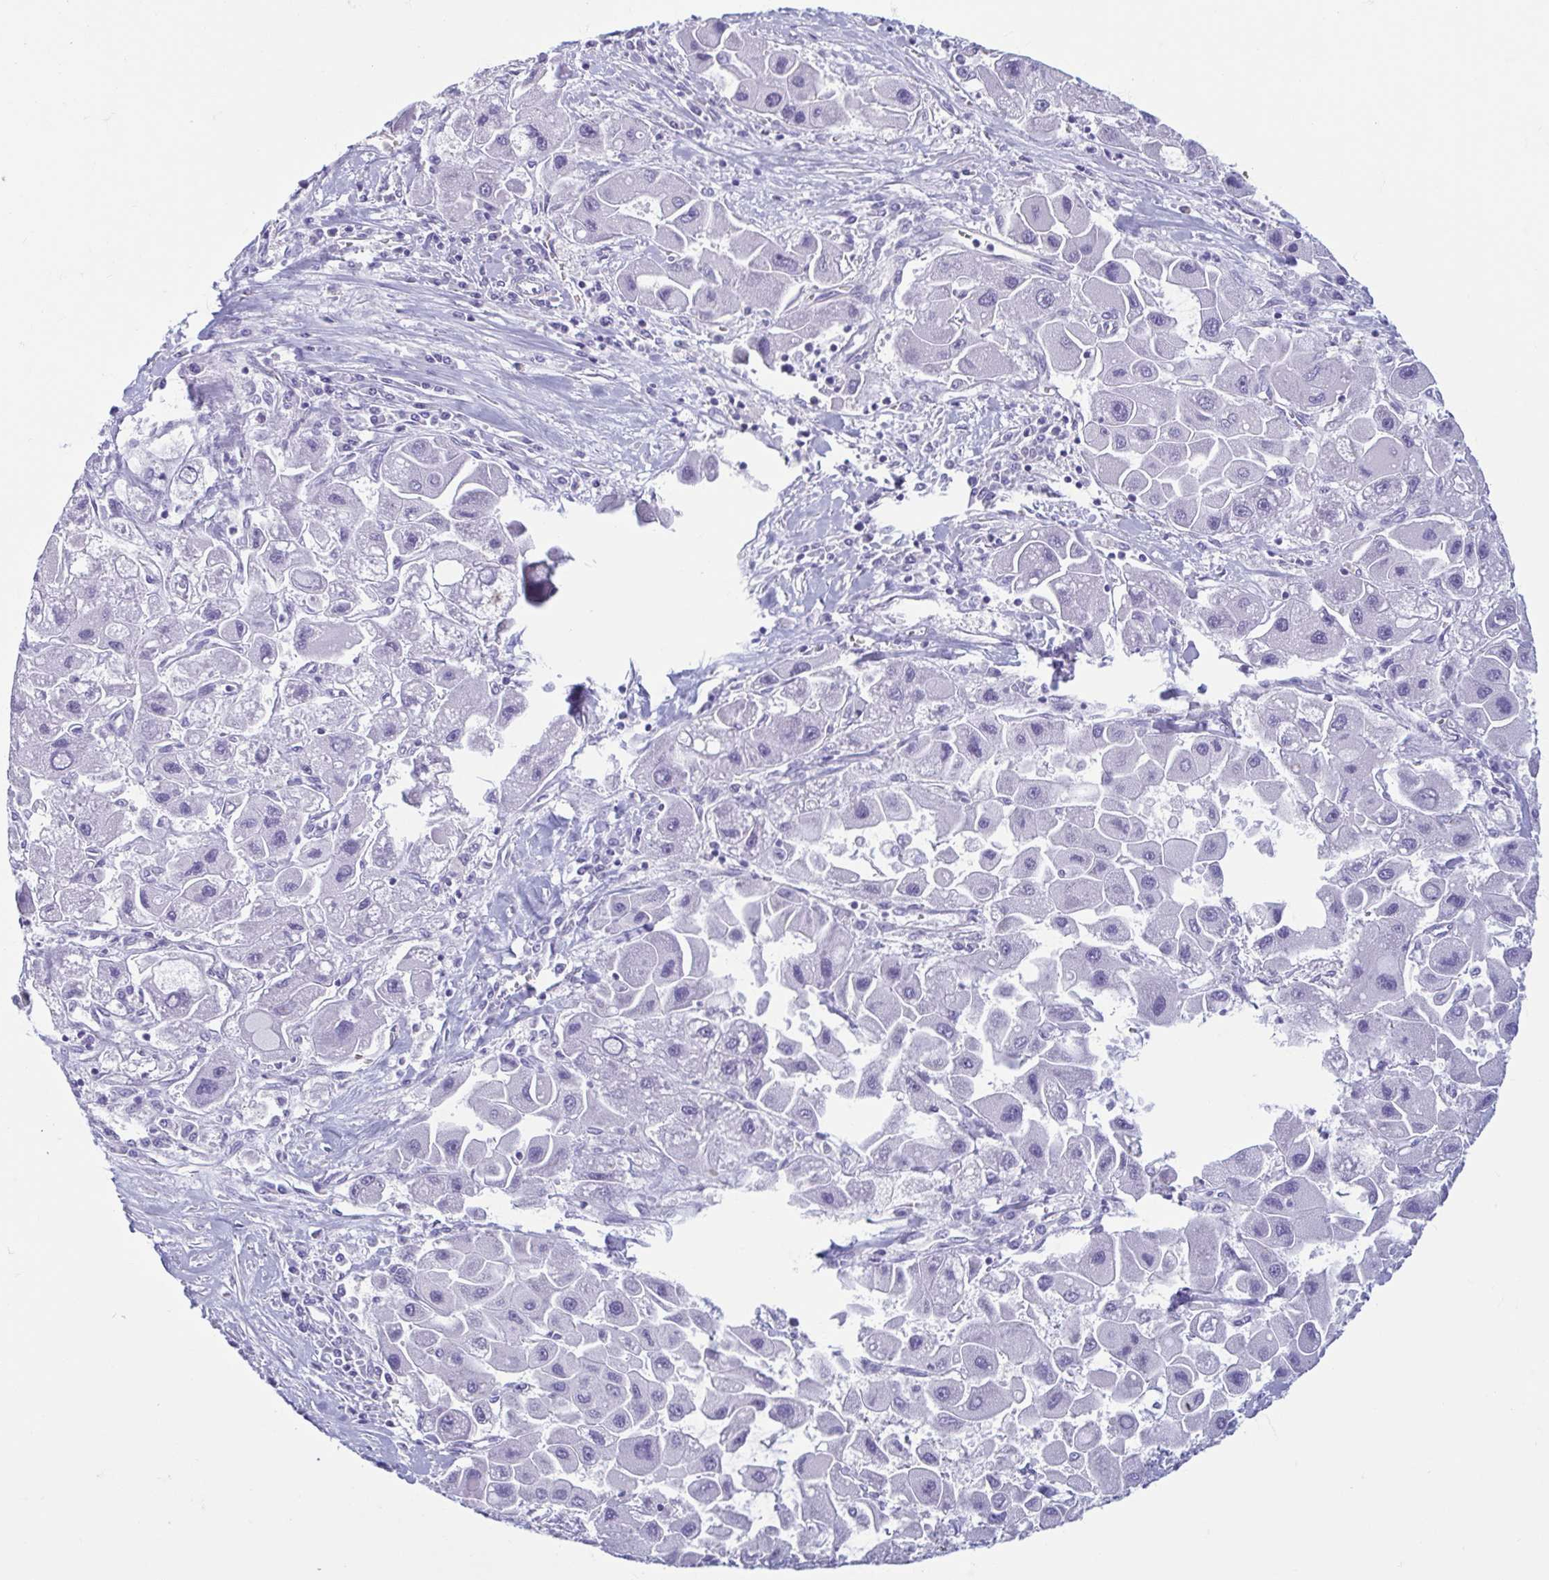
{"staining": {"intensity": "negative", "quantity": "none", "location": "none"}, "tissue": "liver cancer", "cell_type": "Tumor cells", "image_type": "cancer", "snomed": [{"axis": "morphology", "description": "Carcinoma, Hepatocellular, NOS"}, {"axis": "topography", "description": "Liver"}], "caption": "Liver cancer (hepatocellular carcinoma) stained for a protein using immunohistochemistry exhibits no staining tumor cells.", "gene": "MORC4", "patient": {"sex": "male", "age": 24}}